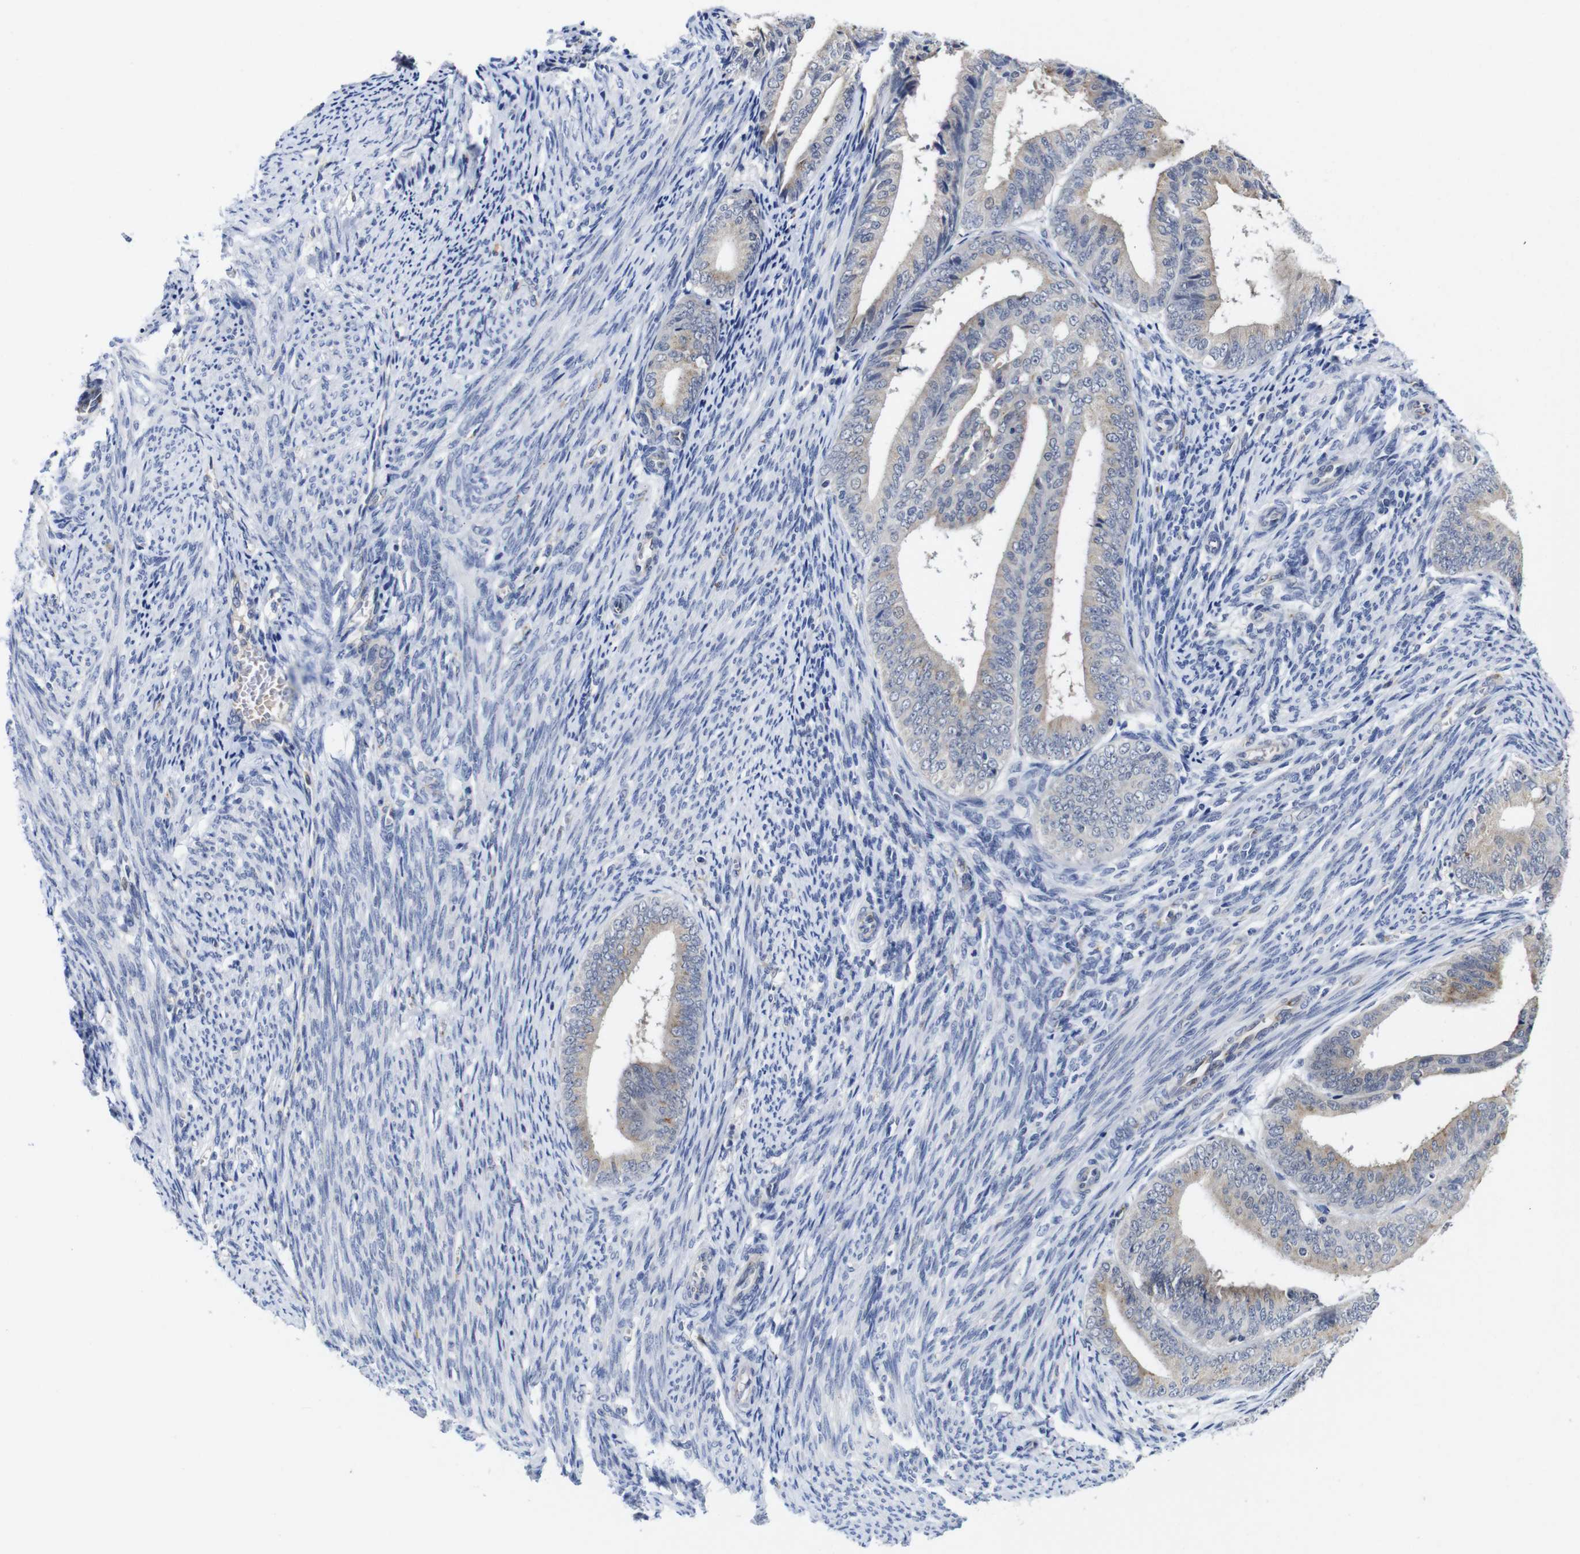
{"staining": {"intensity": "moderate", "quantity": "<25%", "location": "cytoplasmic/membranous"}, "tissue": "endometrial cancer", "cell_type": "Tumor cells", "image_type": "cancer", "snomed": [{"axis": "morphology", "description": "Adenocarcinoma, NOS"}, {"axis": "topography", "description": "Endometrium"}], "caption": "Endometrial cancer (adenocarcinoma) was stained to show a protein in brown. There is low levels of moderate cytoplasmic/membranous staining in about <25% of tumor cells. (DAB (3,3'-diaminobenzidine) IHC, brown staining for protein, blue staining for nuclei).", "gene": "FURIN", "patient": {"sex": "female", "age": 63}}